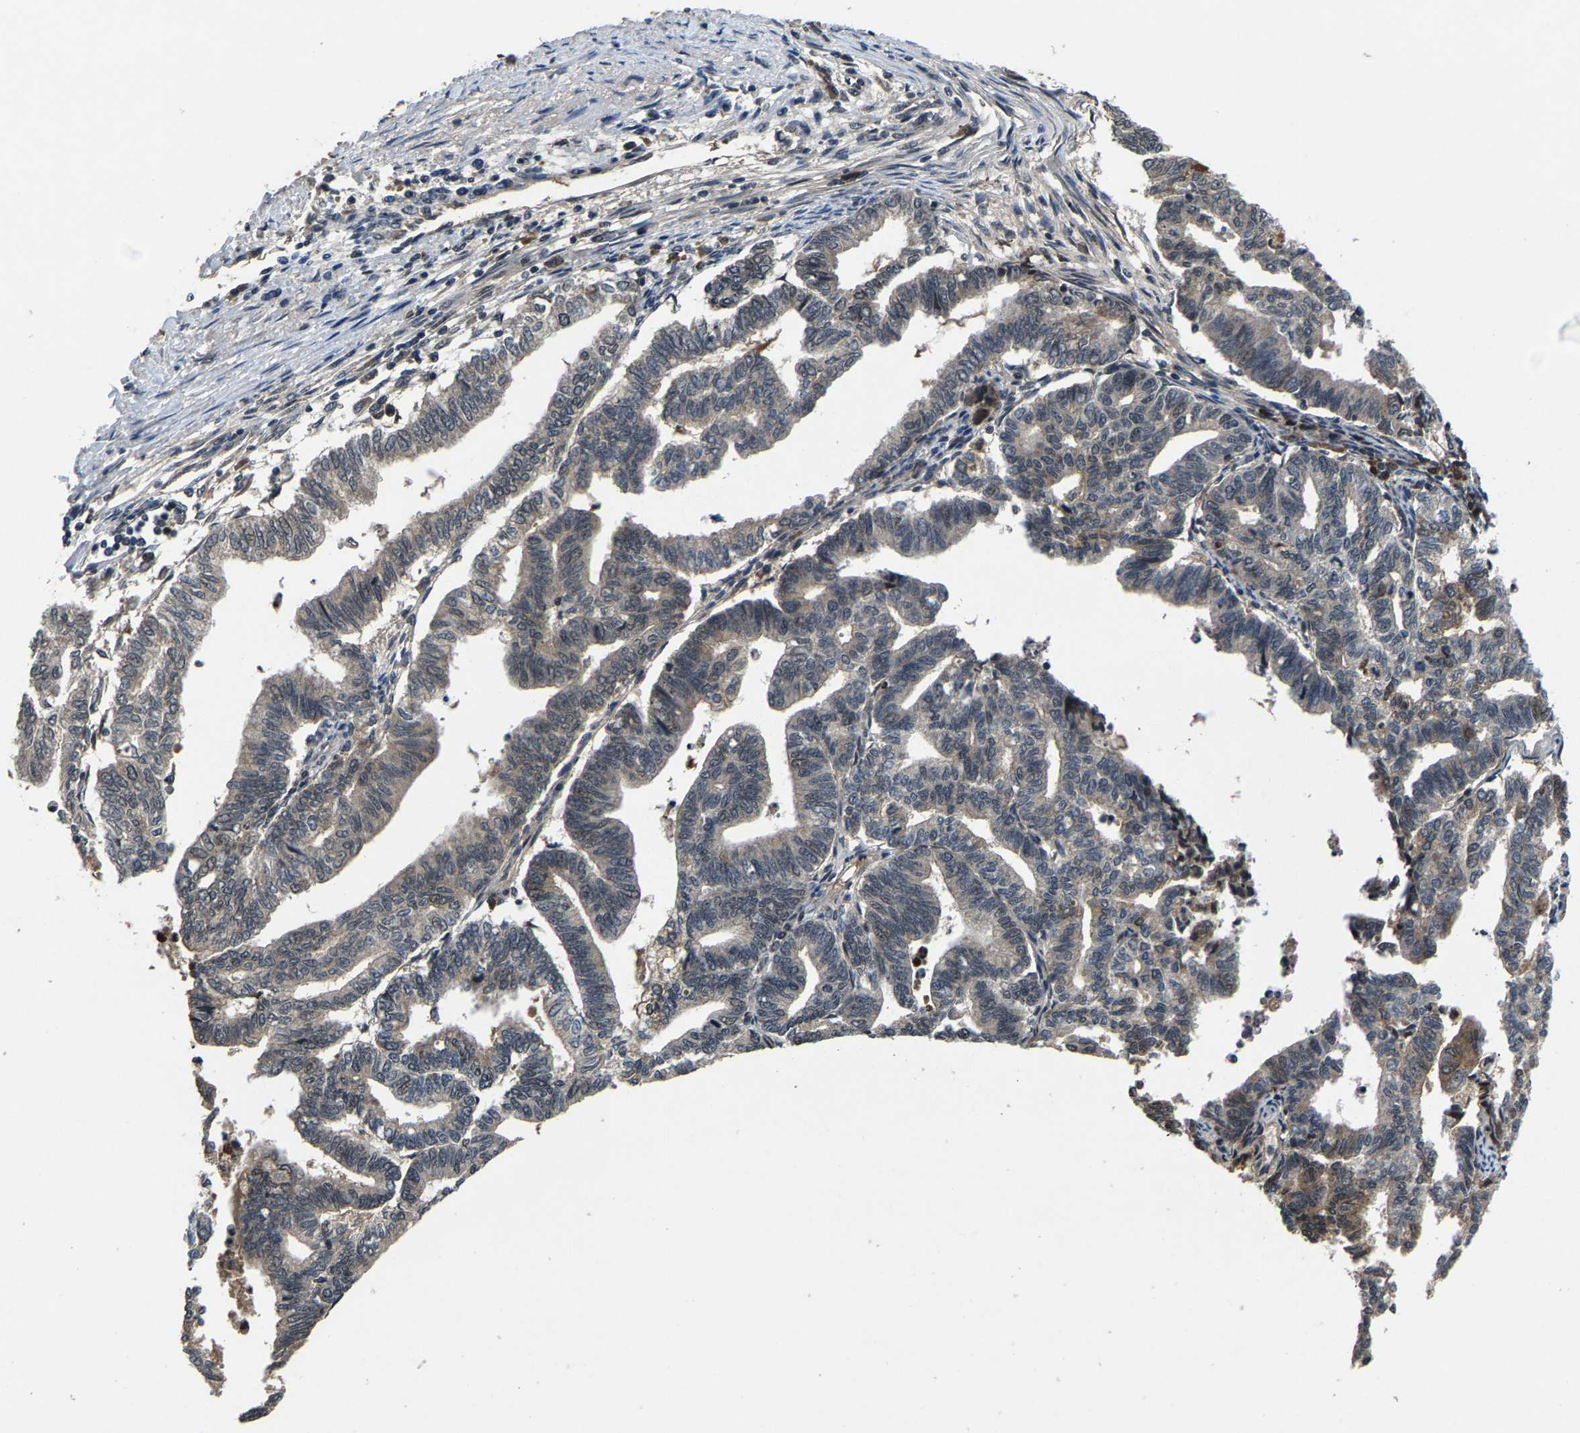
{"staining": {"intensity": "weak", "quantity": "<25%", "location": "cytoplasmic/membranous"}, "tissue": "endometrial cancer", "cell_type": "Tumor cells", "image_type": "cancer", "snomed": [{"axis": "morphology", "description": "Adenocarcinoma, NOS"}, {"axis": "topography", "description": "Endometrium"}], "caption": "Immunohistochemistry (IHC) micrograph of neoplastic tissue: adenocarcinoma (endometrial) stained with DAB demonstrates no significant protein staining in tumor cells.", "gene": "HUWE1", "patient": {"sex": "female", "age": 79}}